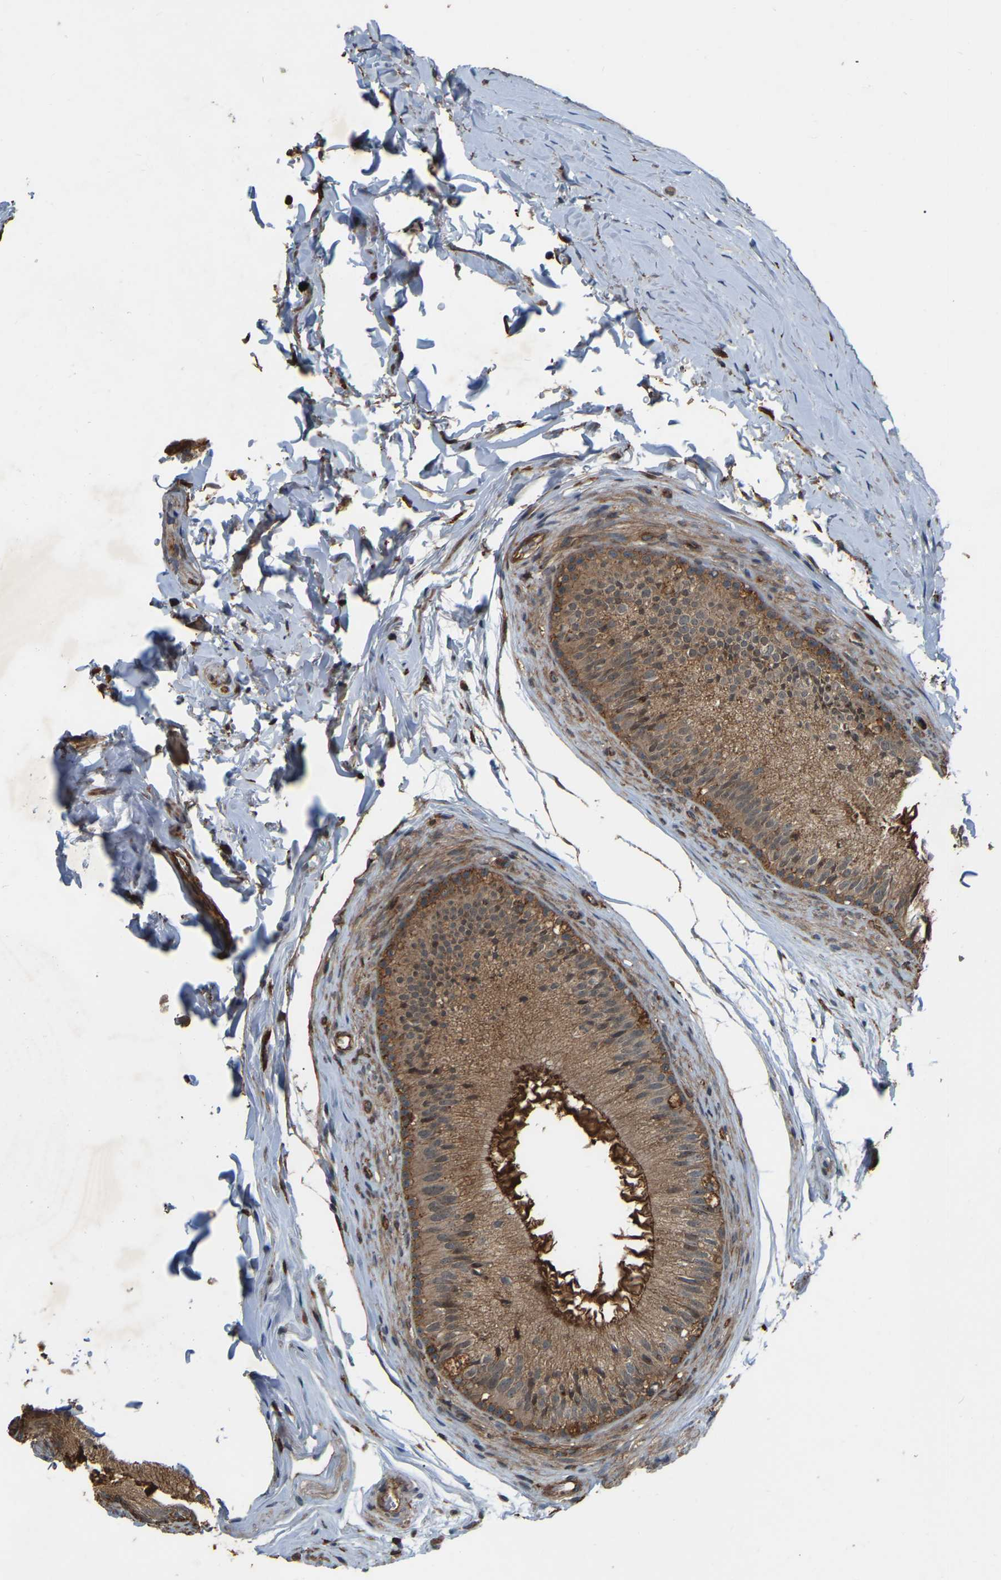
{"staining": {"intensity": "moderate", "quantity": ">75%", "location": "cytoplasmic/membranous"}, "tissue": "epididymis", "cell_type": "Glandular cells", "image_type": "normal", "snomed": [{"axis": "morphology", "description": "Normal tissue, NOS"}, {"axis": "topography", "description": "Testis"}, {"axis": "topography", "description": "Epididymis"}], "caption": "The photomicrograph demonstrates staining of unremarkable epididymis, revealing moderate cytoplasmic/membranous protein staining (brown color) within glandular cells.", "gene": "SAMD9L", "patient": {"sex": "male", "age": 36}}